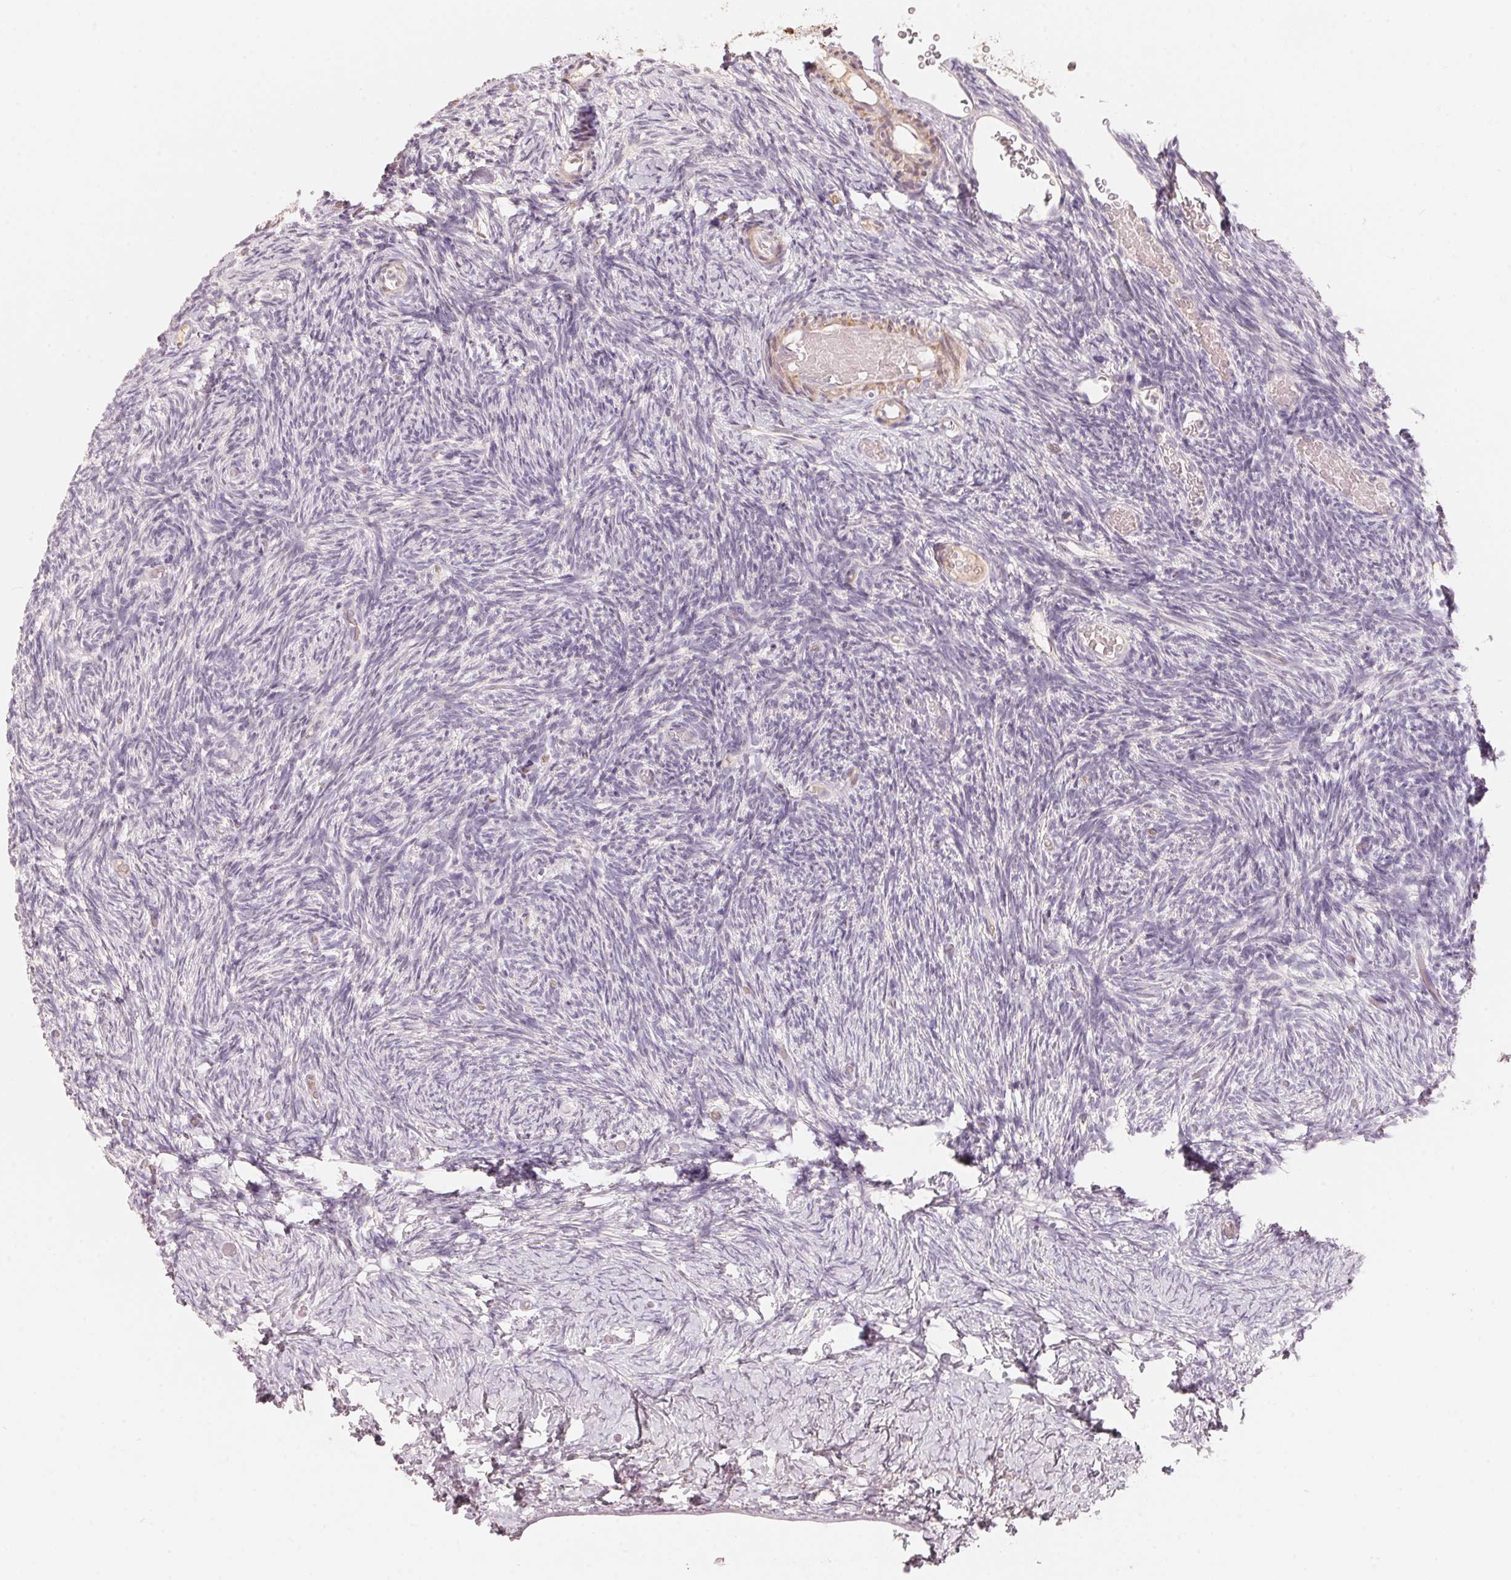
{"staining": {"intensity": "negative", "quantity": "none", "location": "none"}, "tissue": "ovary", "cell_type": "Ovarian stroma cells", "image_type": "normal", "snomed": [{"axis": "morphology", "description": "Normal tissue, NOS"}, {"axis": "topography", "description": "Ovary"}], "caption": "This is an immunohistochemistry histopathology image of normal human ovary. There is no staining in ovarian stroma cells.", "gene": "TP53AIP1", "patient": {"sex": "female", "age": 39}}